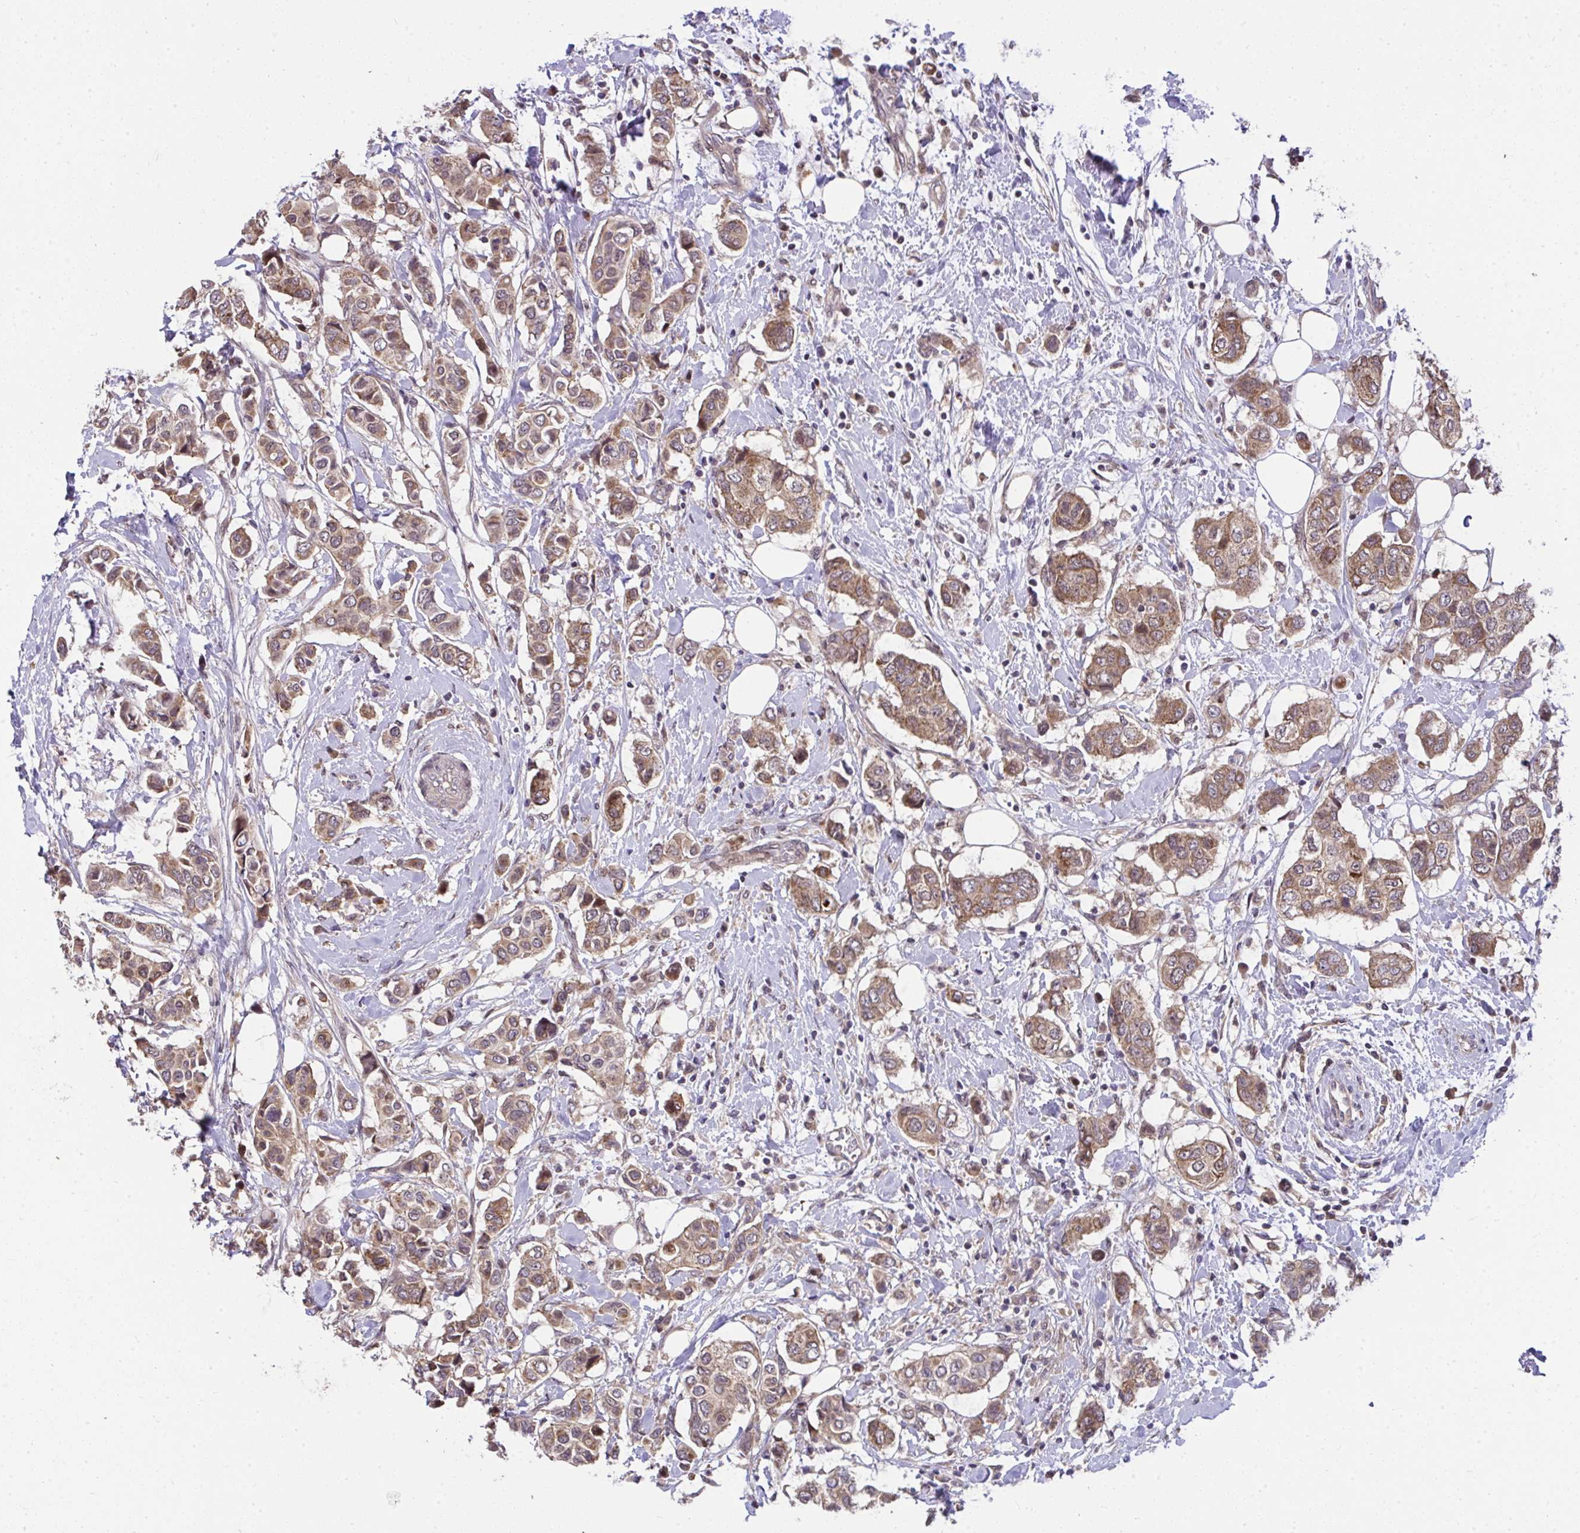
{"staining": {"intensity": "moderate", "quantity": ">75%", "location": "cytoplasmic/membranous,nuclear"}, "tissue": "breast cancer", "cell_type": "Tumor cells", "image_type": "cancer", "snomed": [{"axis": "morphology", "description": "Lobular carcinoma"}, {"axis": "topography", "description": "Breast"}], "caption": "This photomicrograph demonstrates breast cancer stained with IHC to label a protein in brown. The cytoplasmic/membranous and nuclear of tumor cells show moderate positivity for the protein. Nuclei are counter-stained blue.", "gene": "RDH14", "patient": {"sex": "female", "age": 51}}